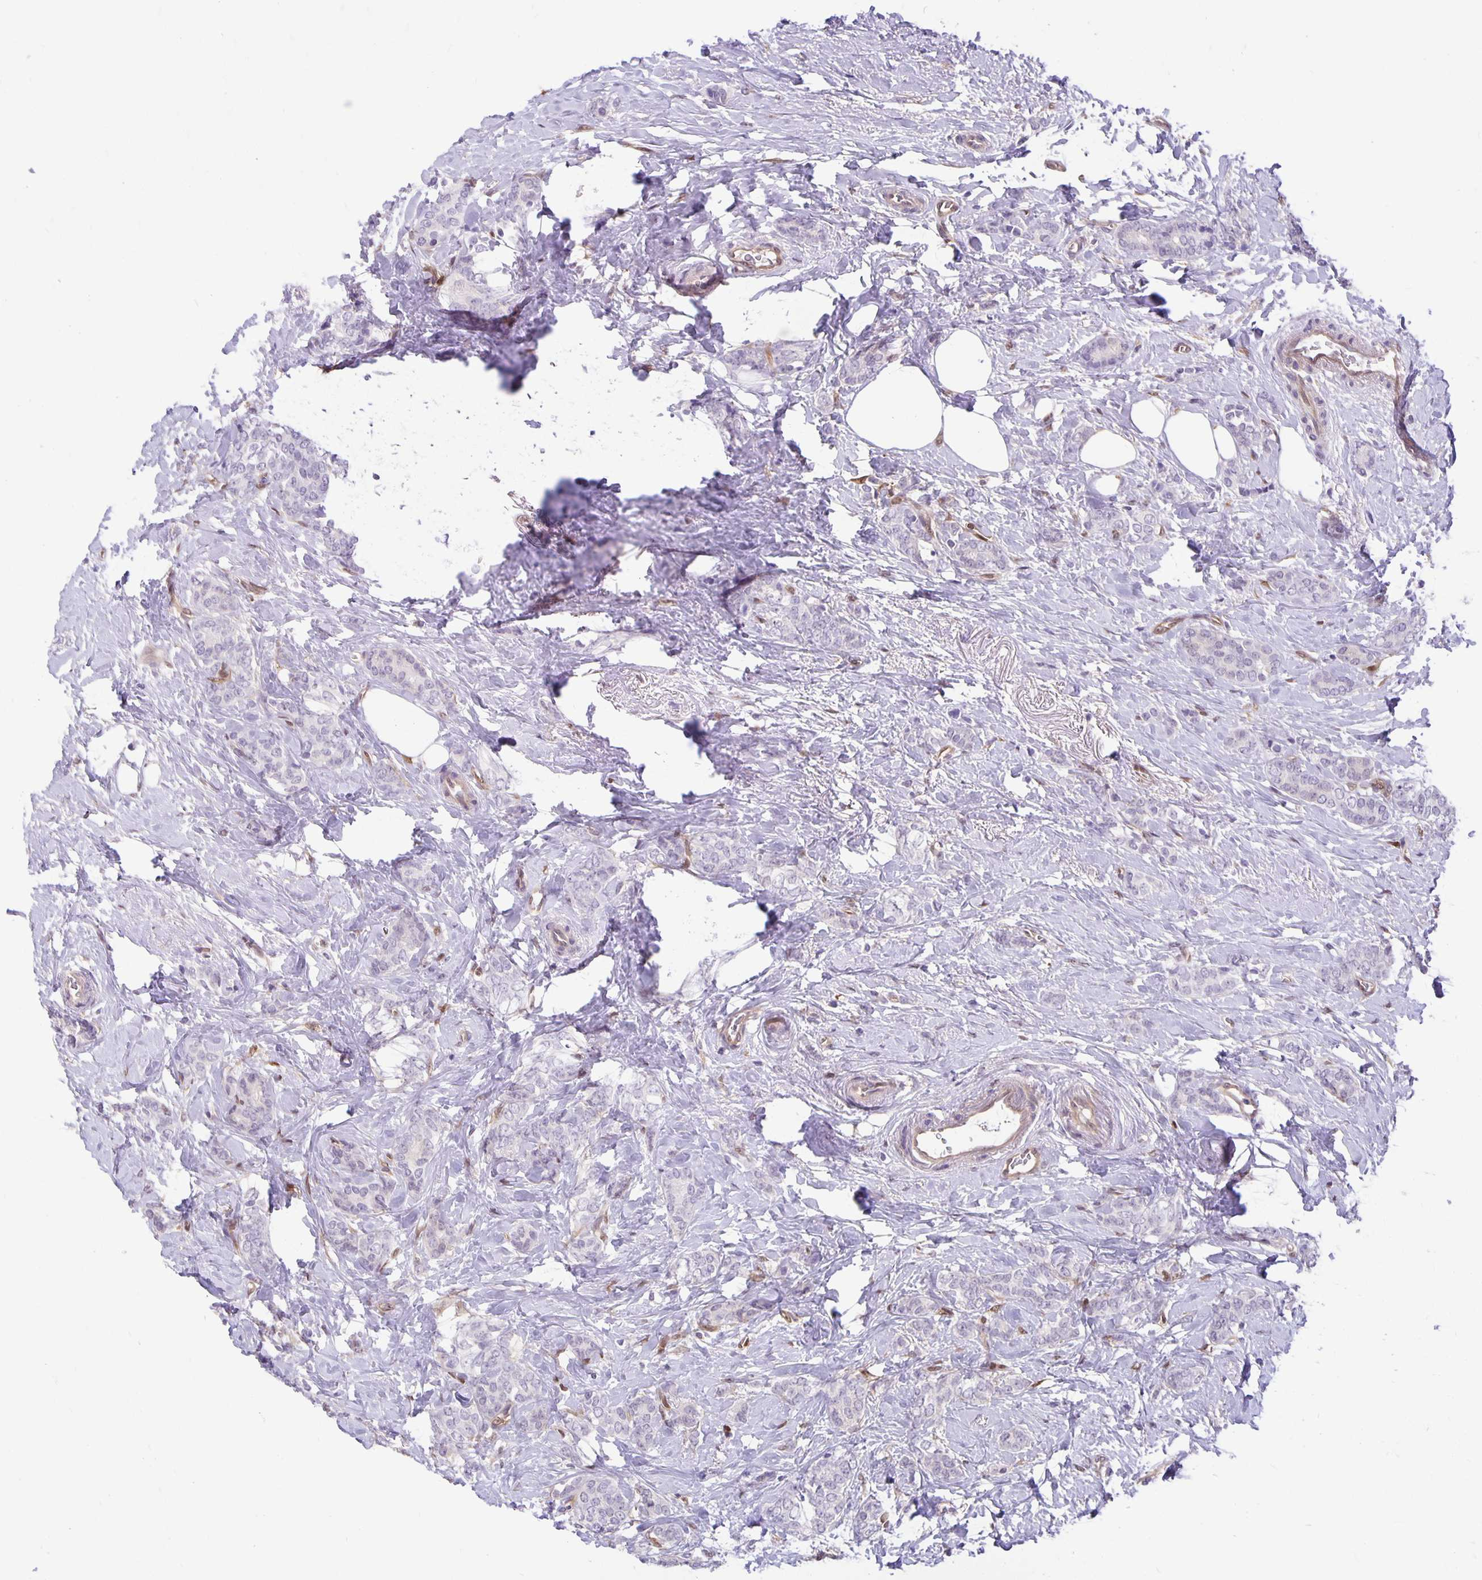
{"staining": {"intensity": "negative", "quantity": "none", "location": "none"}, "tissue": "breast cancer", "cell_type": "Tumor cells", "image_type": "cancer", "snomed": [{"axis": "morphology", "description": "Normal tissue, NOS"}, {"axis": "morphology", "description": "Duct carcinoma"}, {"axis": "topography", "description": "Breast"}], "caption": "The image exhibits no staining of tumor cells in breast cancer (infiltrating ductal carcinoma).", "gene": "TAX1BP3", "patient": {"sex": "female", "age": 77}}